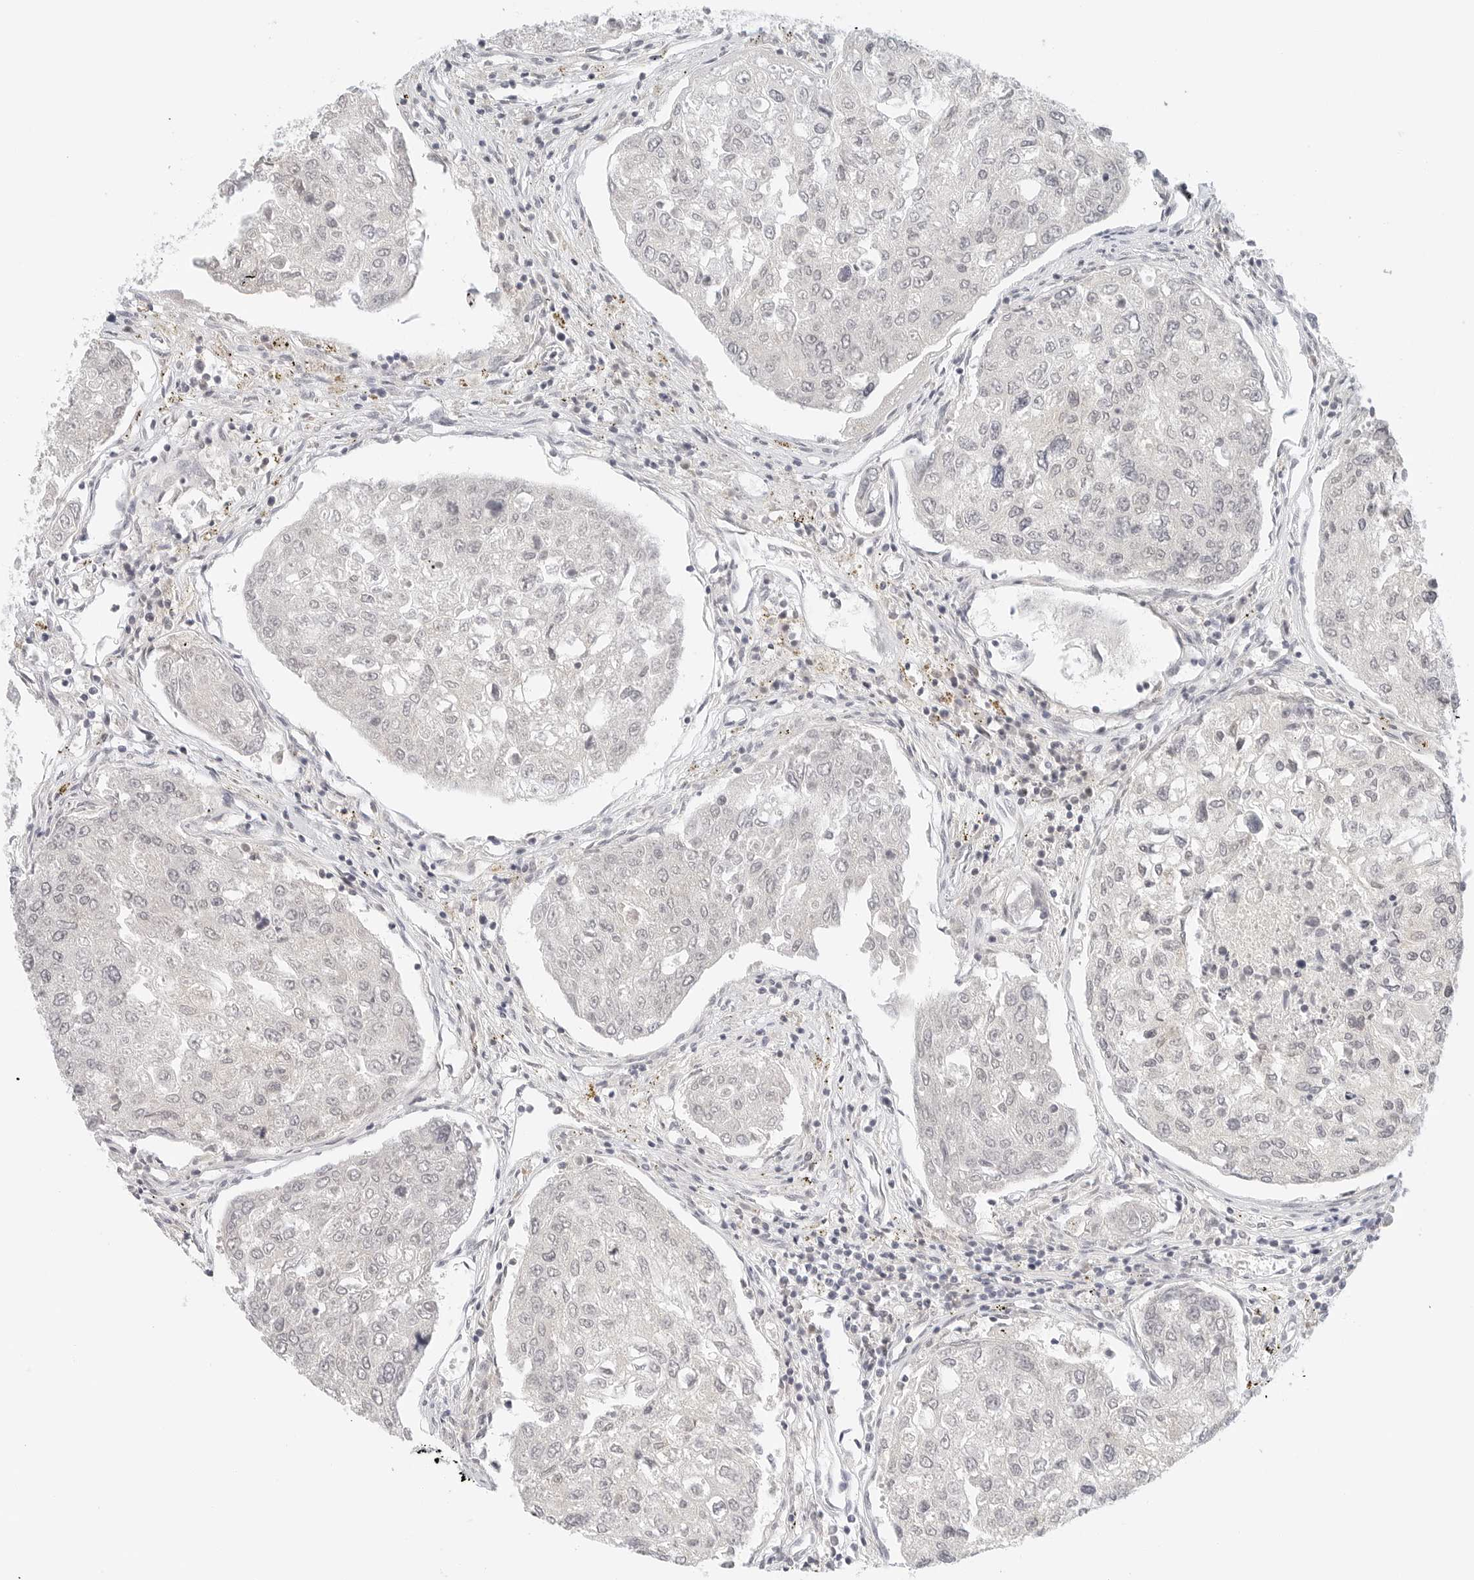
{"staining": {"intensity": "negative", "quantity": "none", "location": "none"}, "tissue": "urothelial cancer", "cell_type": "Tumor cells", "image_type": "cancer", "snomed": [{"axis": "morphology", "description": "Urothelial carcinoma, High grade"}, {"axis": "topography", "description": "Lymph node"}, {"axis": "topography", "description": "Urinary bladder"}], "caption": "DAB (3,3'-diaminobenzidine) immunohistochemical staining of human urothelial cancer shows no significant positivity in tumor cells.", "gene": "NEO1", "patient": {"sex": "male", "age": 51}}